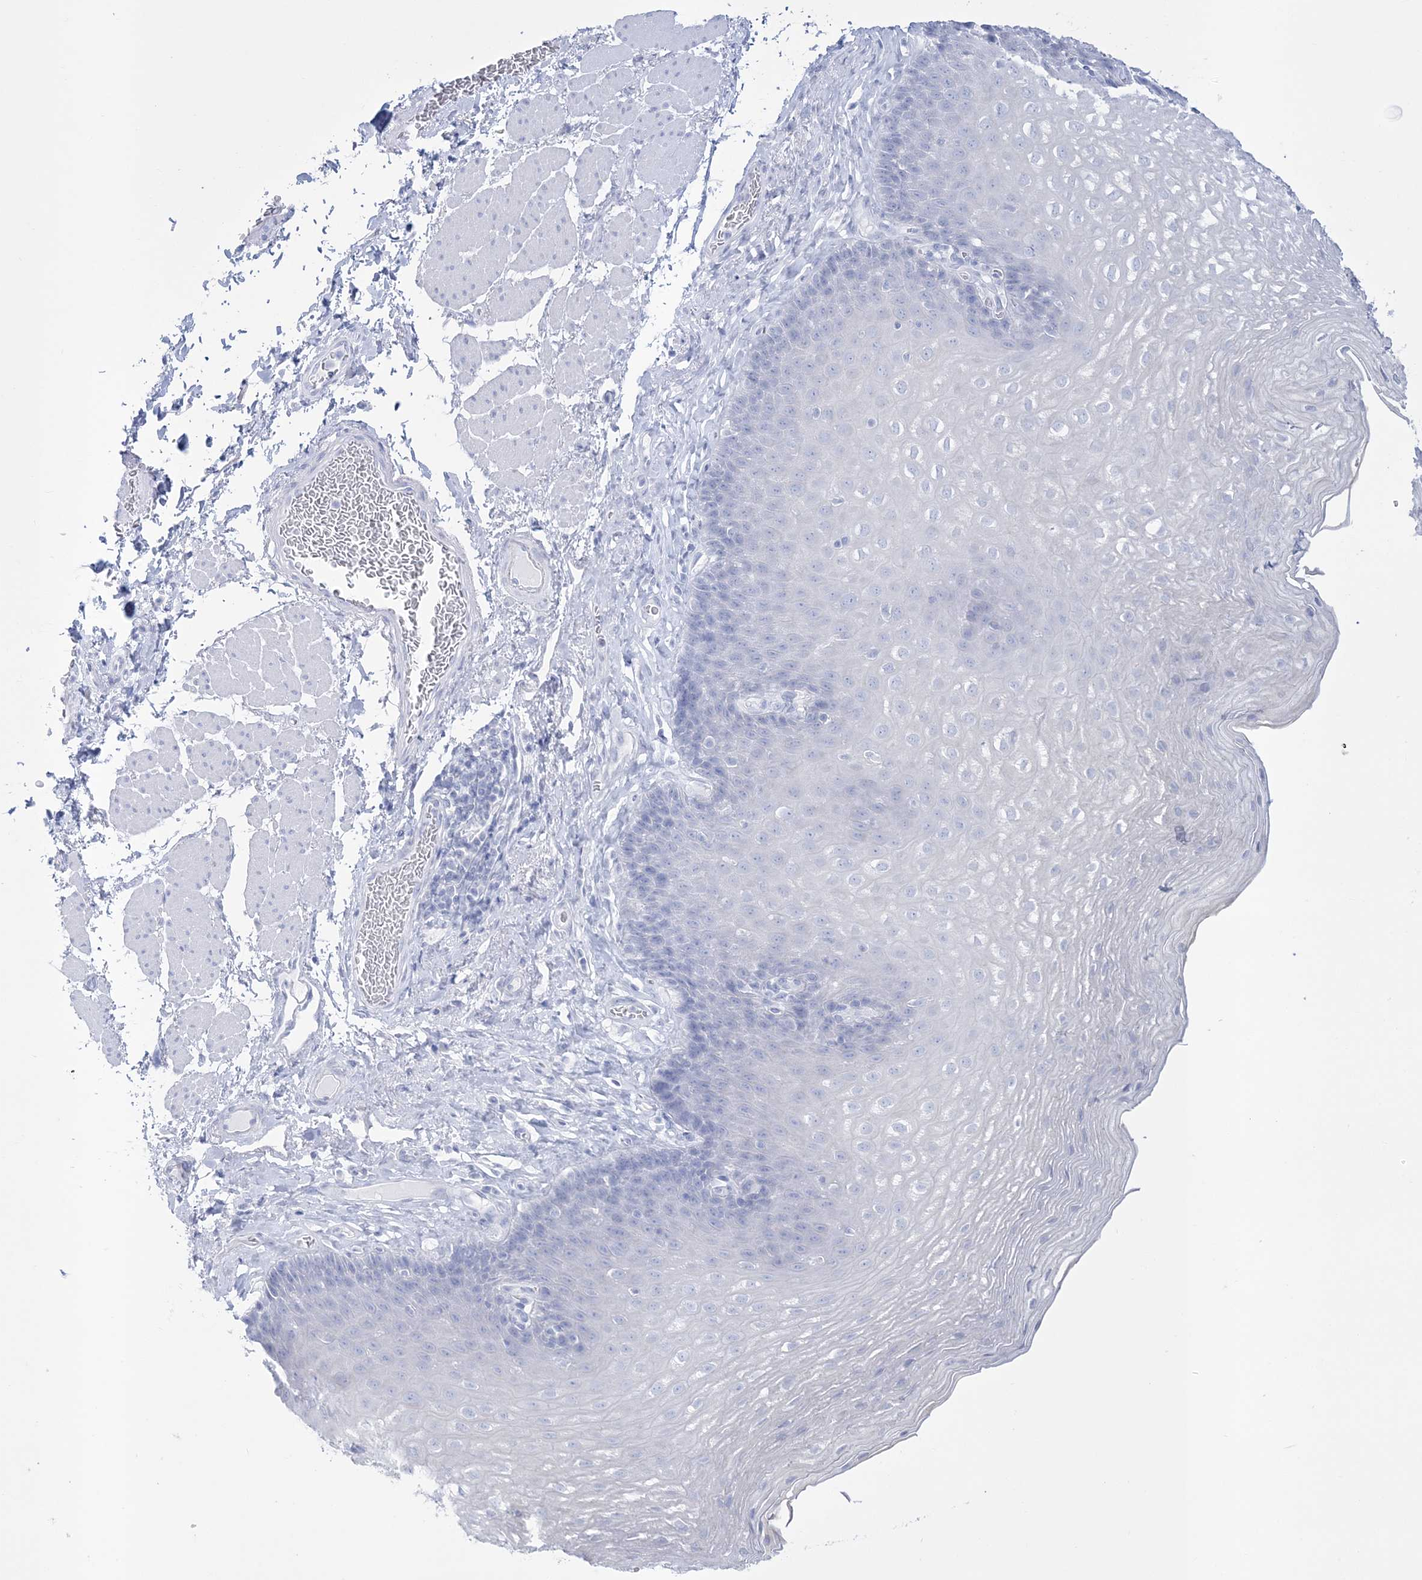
{"staining": {"intensity": "negative", "quantity": "none", "location": "none"}, "tissue": "esophagus", "cell_type": "Squamous epithelial cells", "image_type": "normal", "snomed": [{"axis": "morphology", "description": "Normal tissue, NOS"}, {"axis": "topography", "description": "Esophagus"}], "caption": "DAB (3,3'-diaminobenzidine) immunohistochemical staining of normal esophagus displays no significant expression in squamous epithelial cells. (IHC, brightfield microscopy, high magnification).", "gene": "RBP2", "patient": {"sex": "female", "age": 66}}